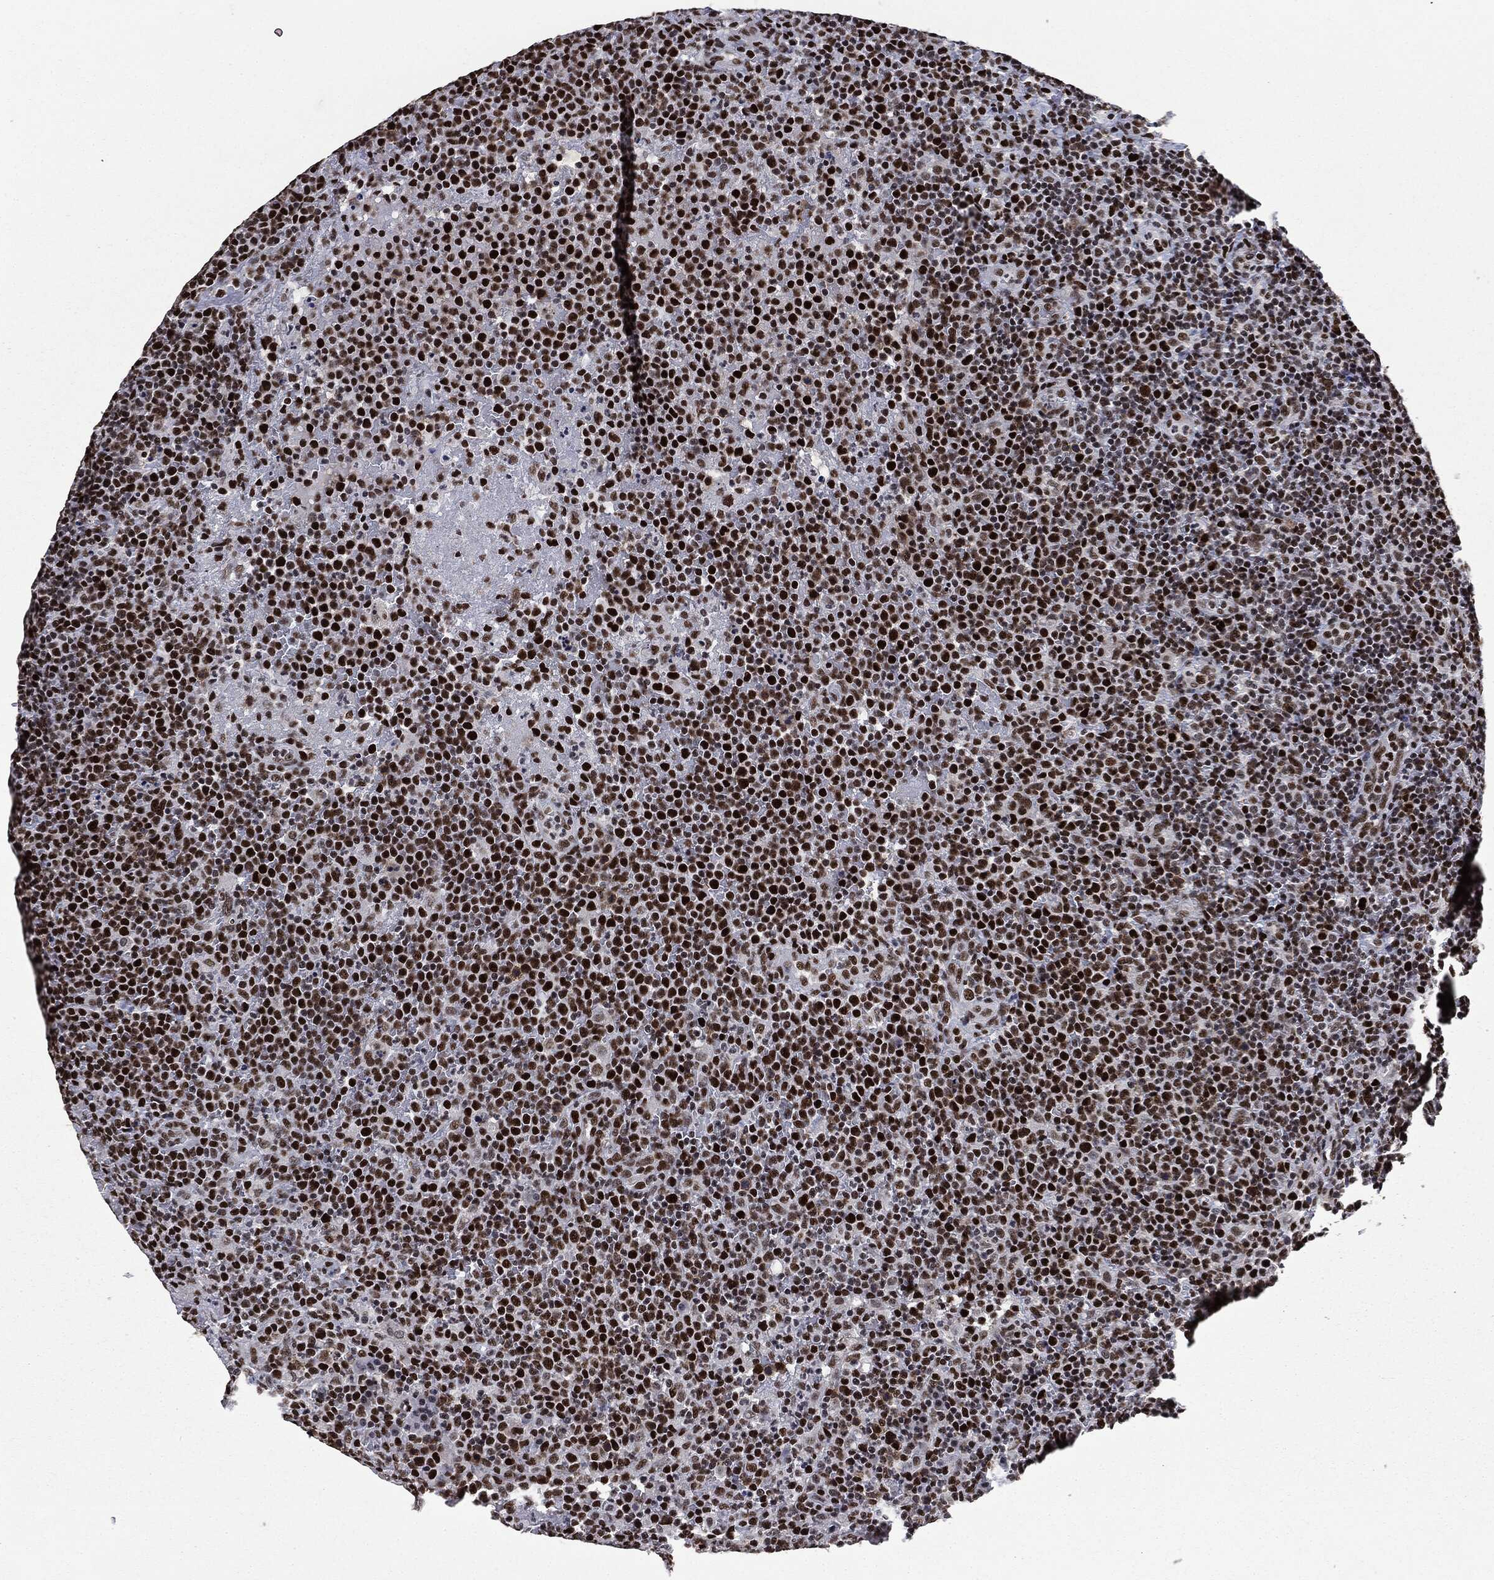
{"staining": {"intensity": "strong", "quantity": ">75%", "location": "nuclear"}, "tissue": "lymphoma", "cell_type": "Tumor cells", "image_type": "cancer", "snomed": [{"axis": "morphology", "description": "Malignant lymphoma, non-Hodgkin's type, High grade"}, {"axis": "topography", "description": "Lymph node"}], "caption": "An image showing strong nuclear expression in about >75% of tumor cells in malignant lymphoma, non-Hodgkin's type (high-grade), as visualized by brown immunohistochemical staining.", "gene": "MSH2", "patient": {"sex": "male", "age": 61}}